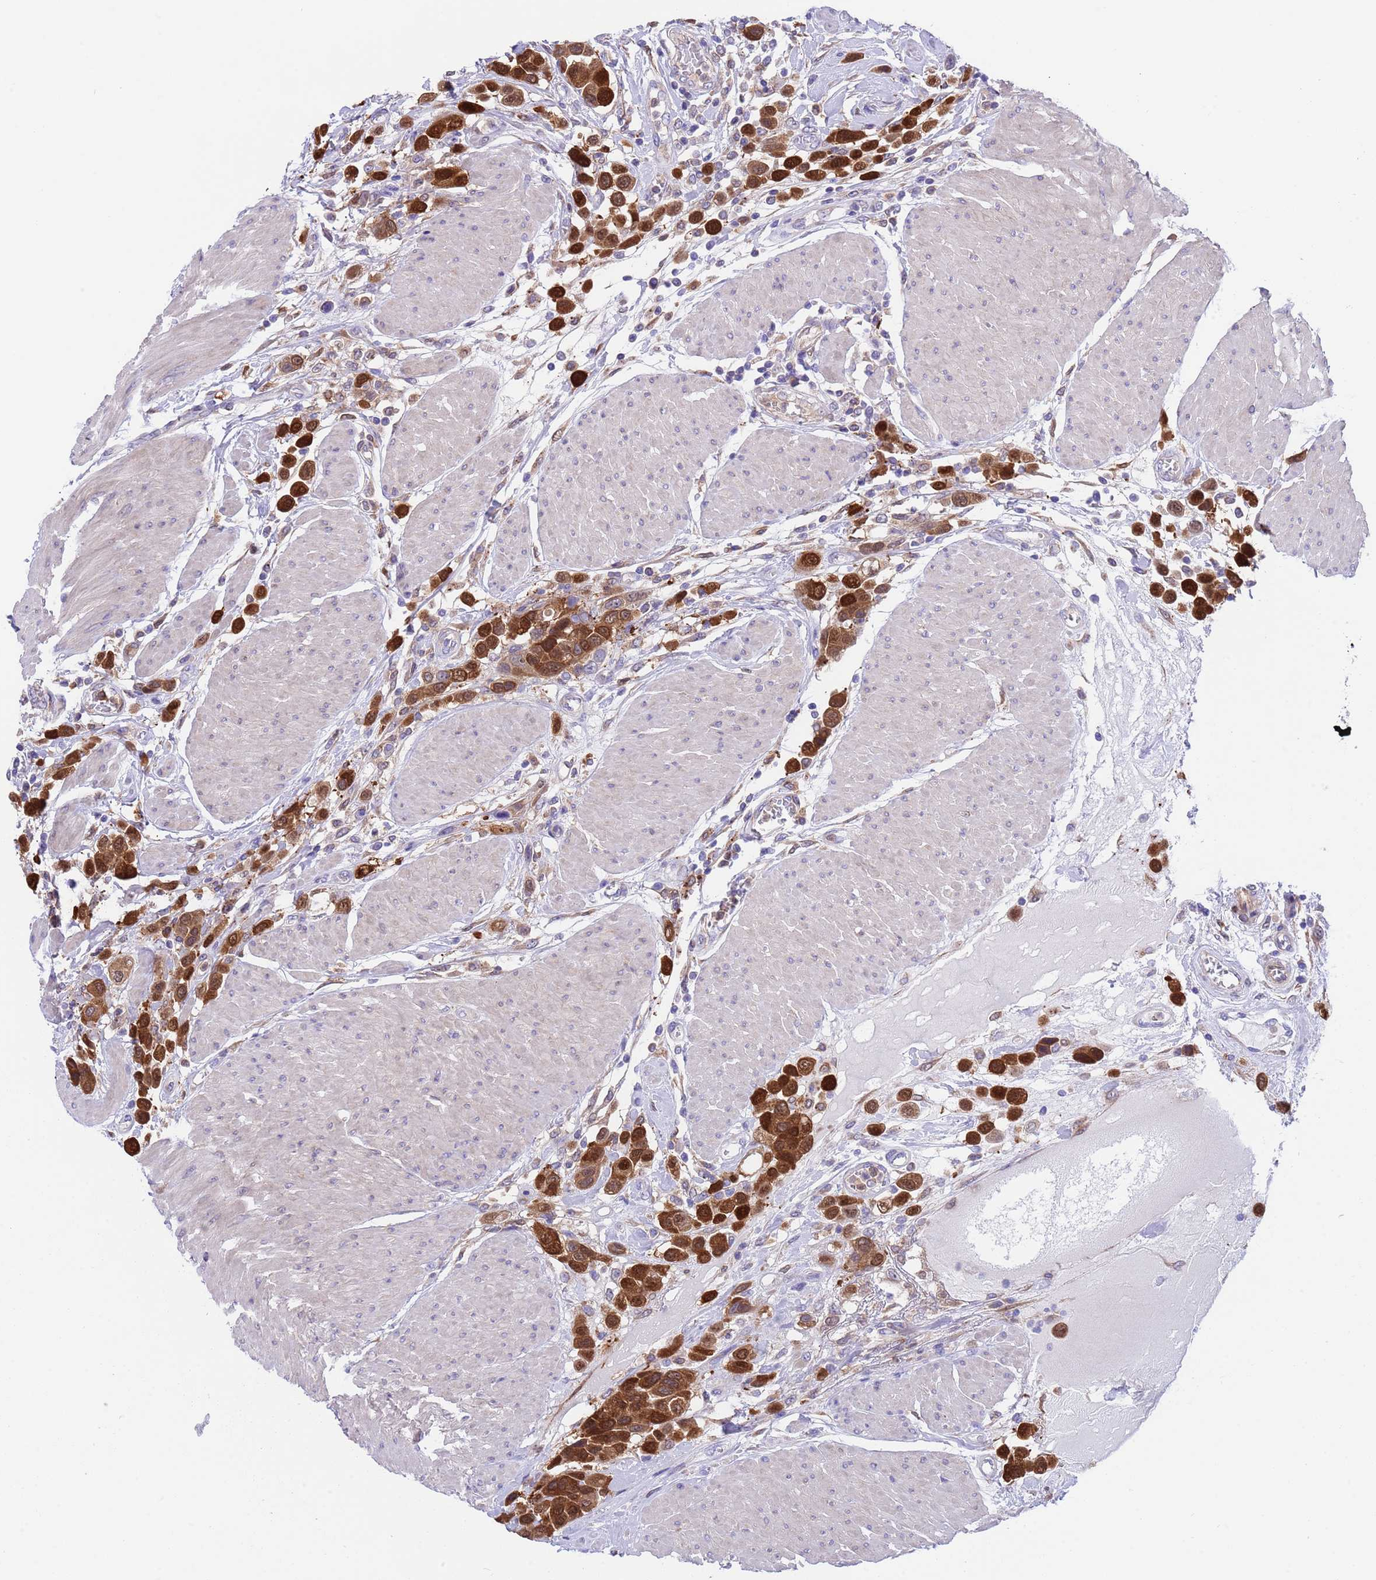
{"staining": {"intensity": "strong", "quantity": ">75%", "location": "cytoplasmic/membranous,nuclear"}, "tissue": "urothelial cancer", "cell_type": "Tumor cells", "image_type": "cancer", "snomed": [{"axis": "morphology", "description": "Urothelial carcinoma, High grade"}, {"axis": "topography", "description": "Urinary bladder"}], "caption": "Immunohistochemical staining of human high-grade urothelial carcinoma displays strong cytoplasmic/membranous and nuclear protein expression in about >75% of tumor cells.", "gene": "C6orf47", "patient": {"sex": "male", "age": 50}}